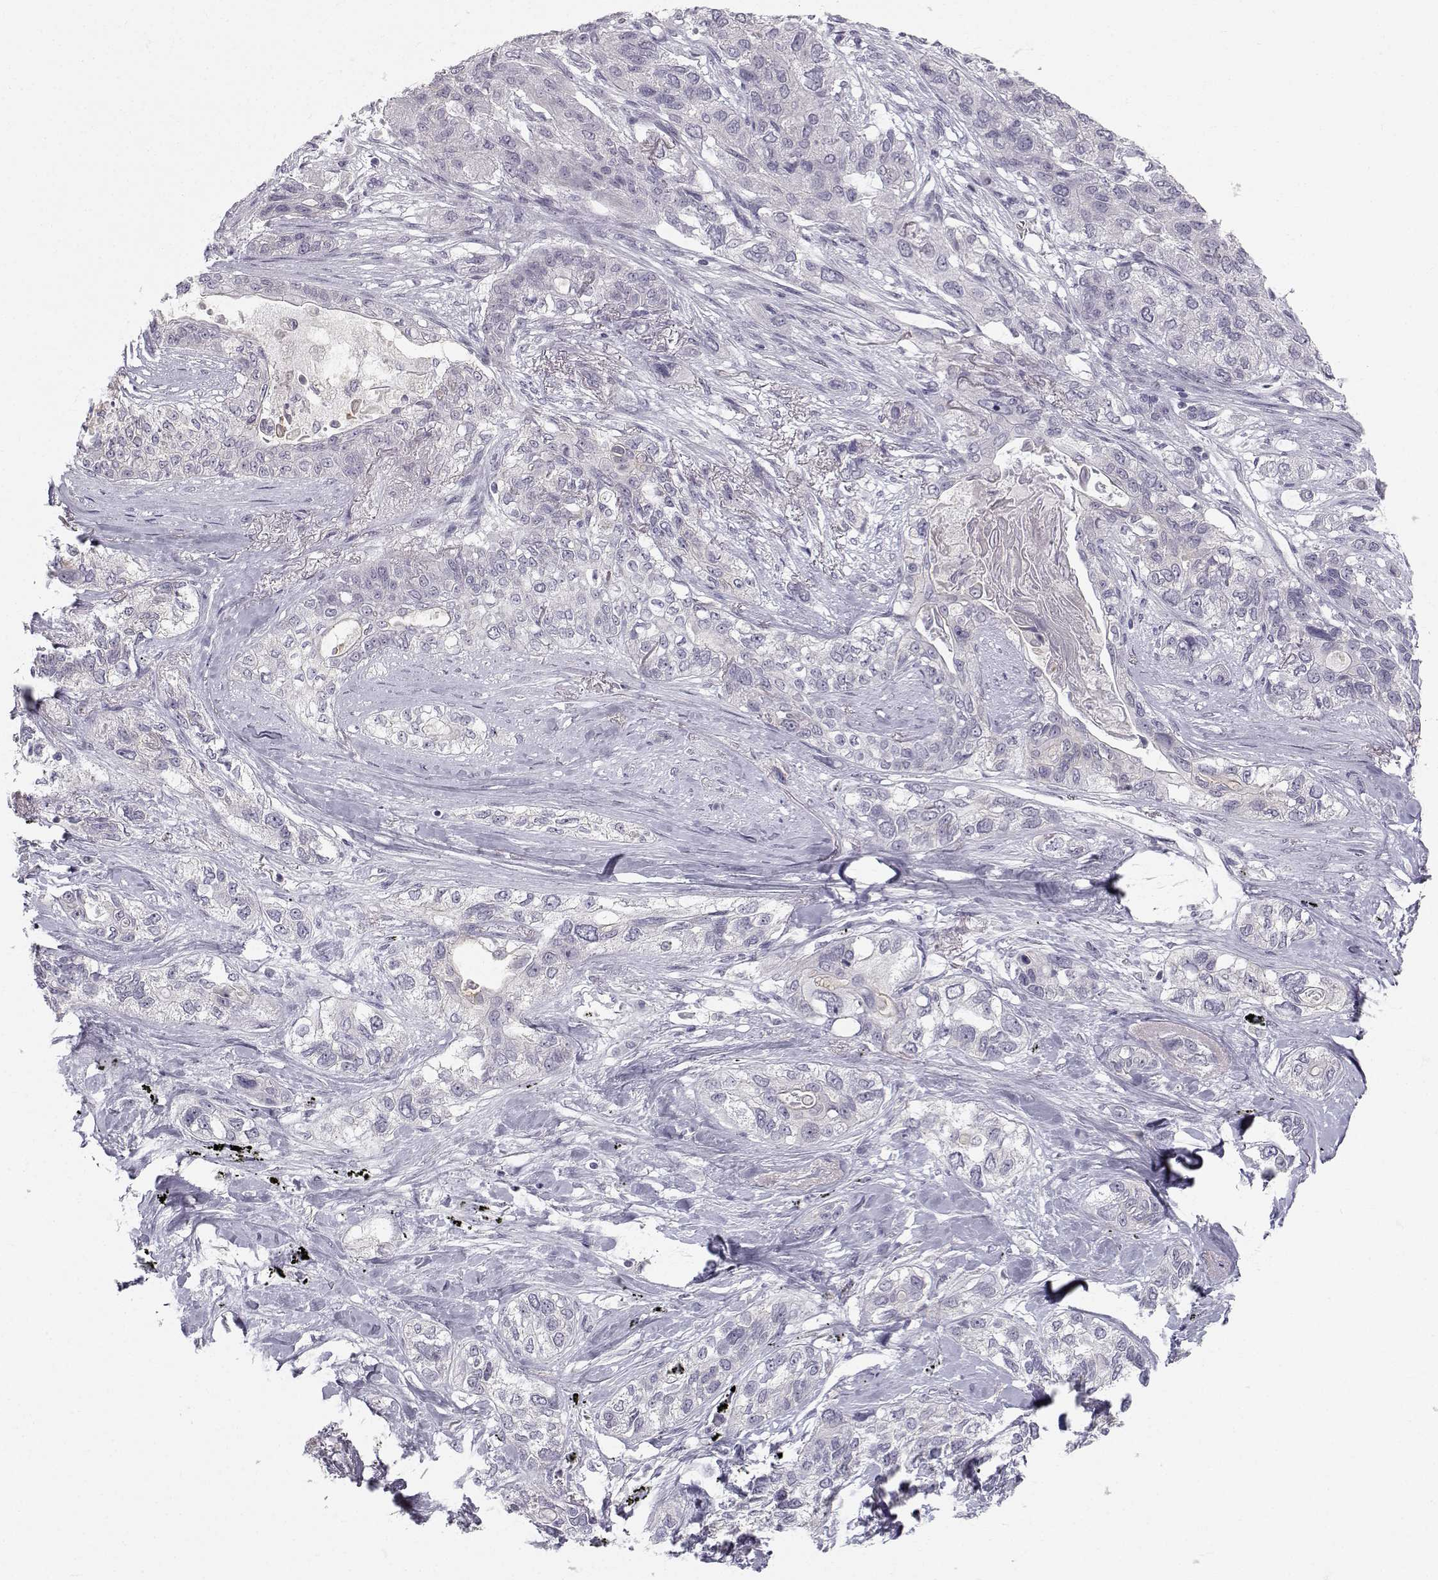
{"staining": {"intensity": "negative", "quantity": "none", "location": "none"}, "tissue": "lung cancer", "cell_type": "Tumor cells", "image_type": "cancer", "snomed": [{"axis": "morphology", "description": "Squamous cell carcinoma, NOS"}, {"axis": "topography", "description": "Lung"}], "caption": "IHC of squamous cell carcinoma (lung) reveals no expression in tumor cells. (DAB (3,3'-diaminobenzidine) immunohistochemistry visualized using brightfield microscopy, high magnification).", "gene": "ZNF185", "patient": {"sex": "female", "age": 70}}